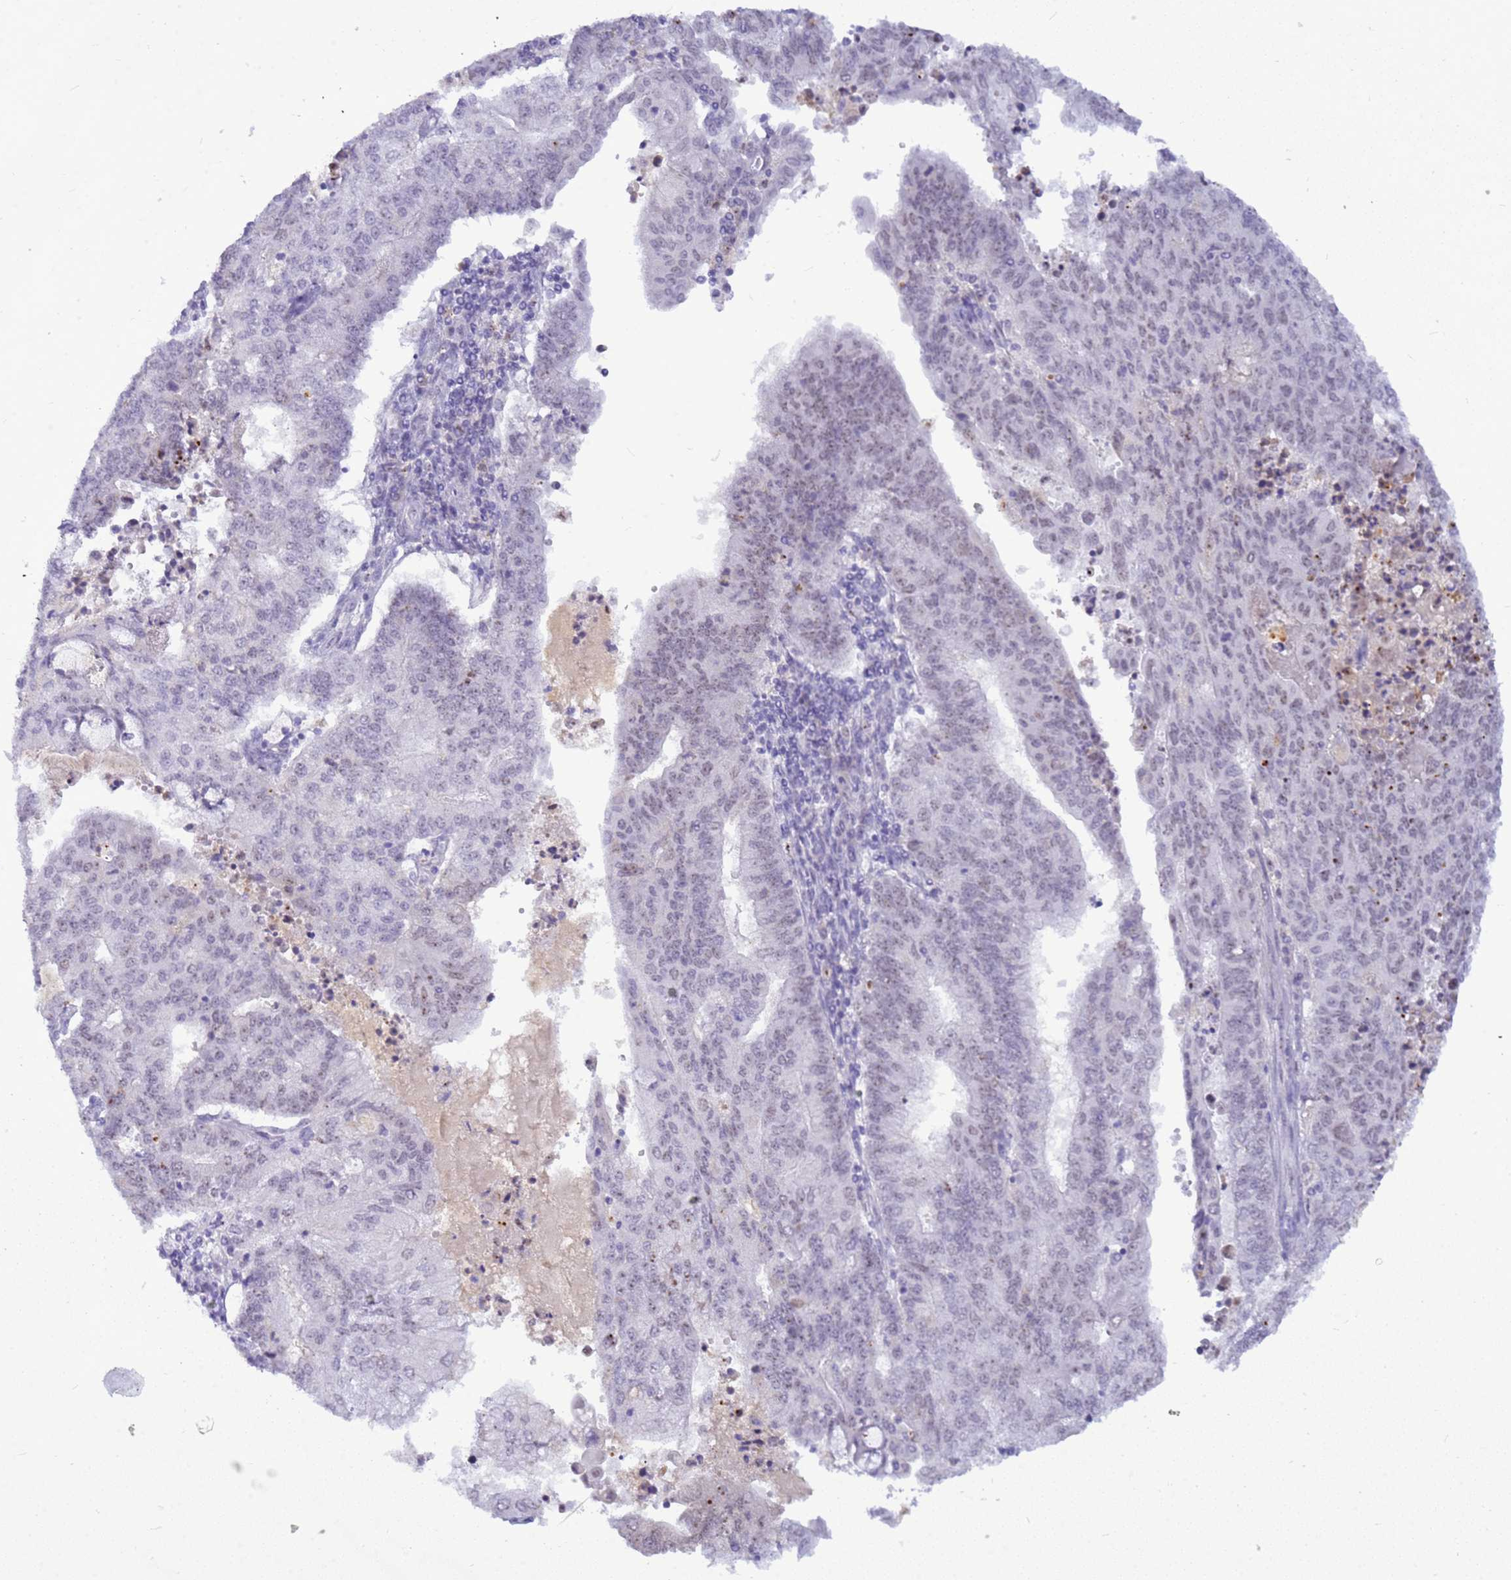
{"staining": {"intensity": "weak", "quantity": "25%-75%", "location": "nuclear"}, "tissue": "endometrial cancer", "cell_type": "Tumor cells", "image_type": "cancer", "snomed": [{"axis": "morphology", "description": "Adenocarcinoma, NOS"}, {"axis": "topography", "description": "Endometrium"}], "caption": "Protein expression analysis of human endometrial cancer reveals weak nuclear staining in about 25%-75% of tumor cells.", "gene": "DMRTC2", "patient": {"sex": "female", "age": 59}}